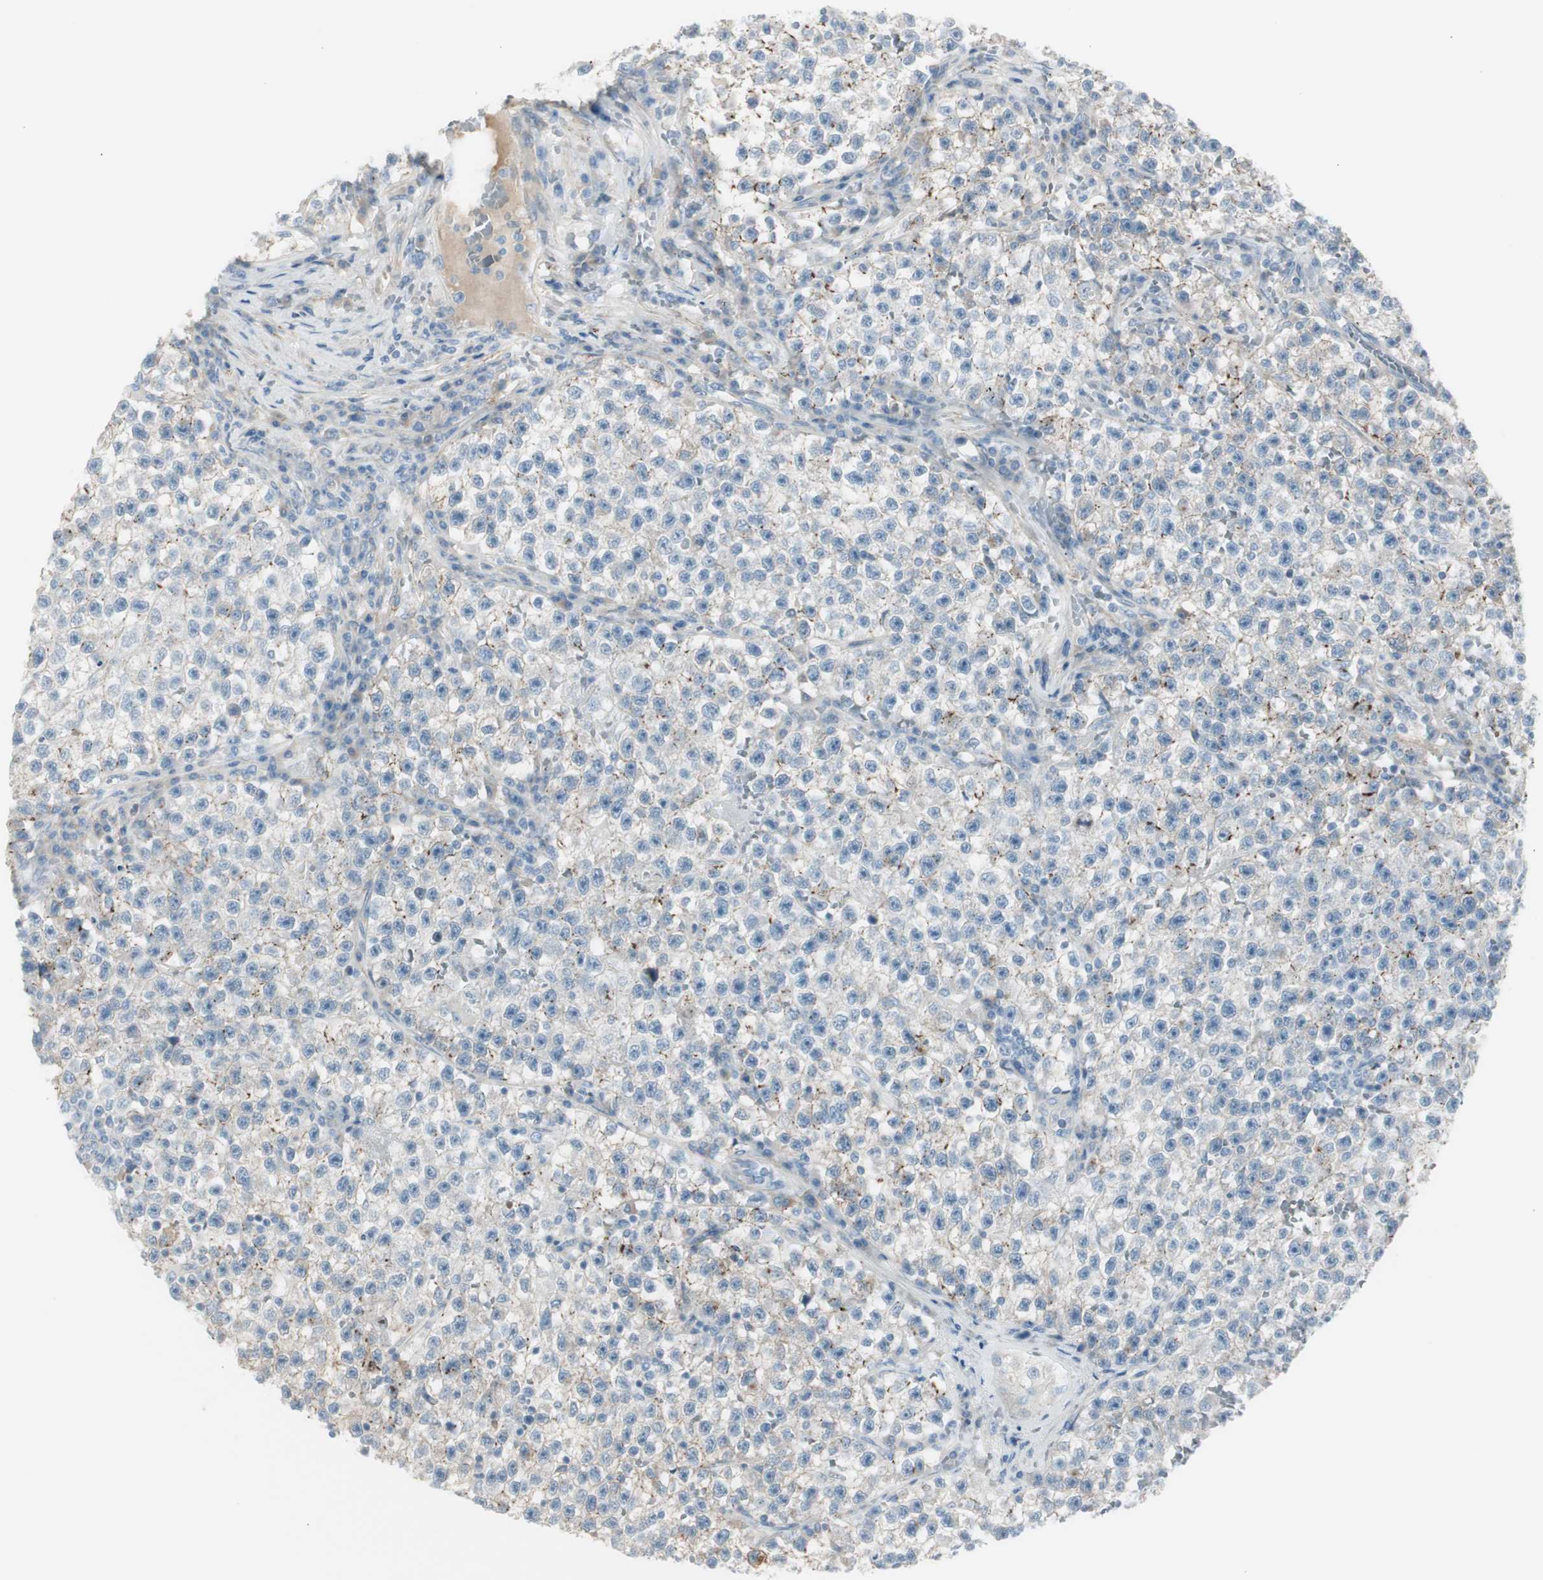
{"staining": {"intensity": "negative", "quantity": "none", "location": "none"}, "tissue": "testis cancer", "cell_type": "Tumor cells", "image_type": "cancer", "snomed": [{"axis": "morphology", "description": "Seminoma, NOS"}, {"axis": "topography", "description": "Testis"}], "caption": "DAB (3,3'-diaminobenzidine) immunohistochemical staining of human seminoma (testis) reveals no significant staining in tumor cells.", "gene": "CACNA2D1", "patient": {"sex": "male", "age": 22}}